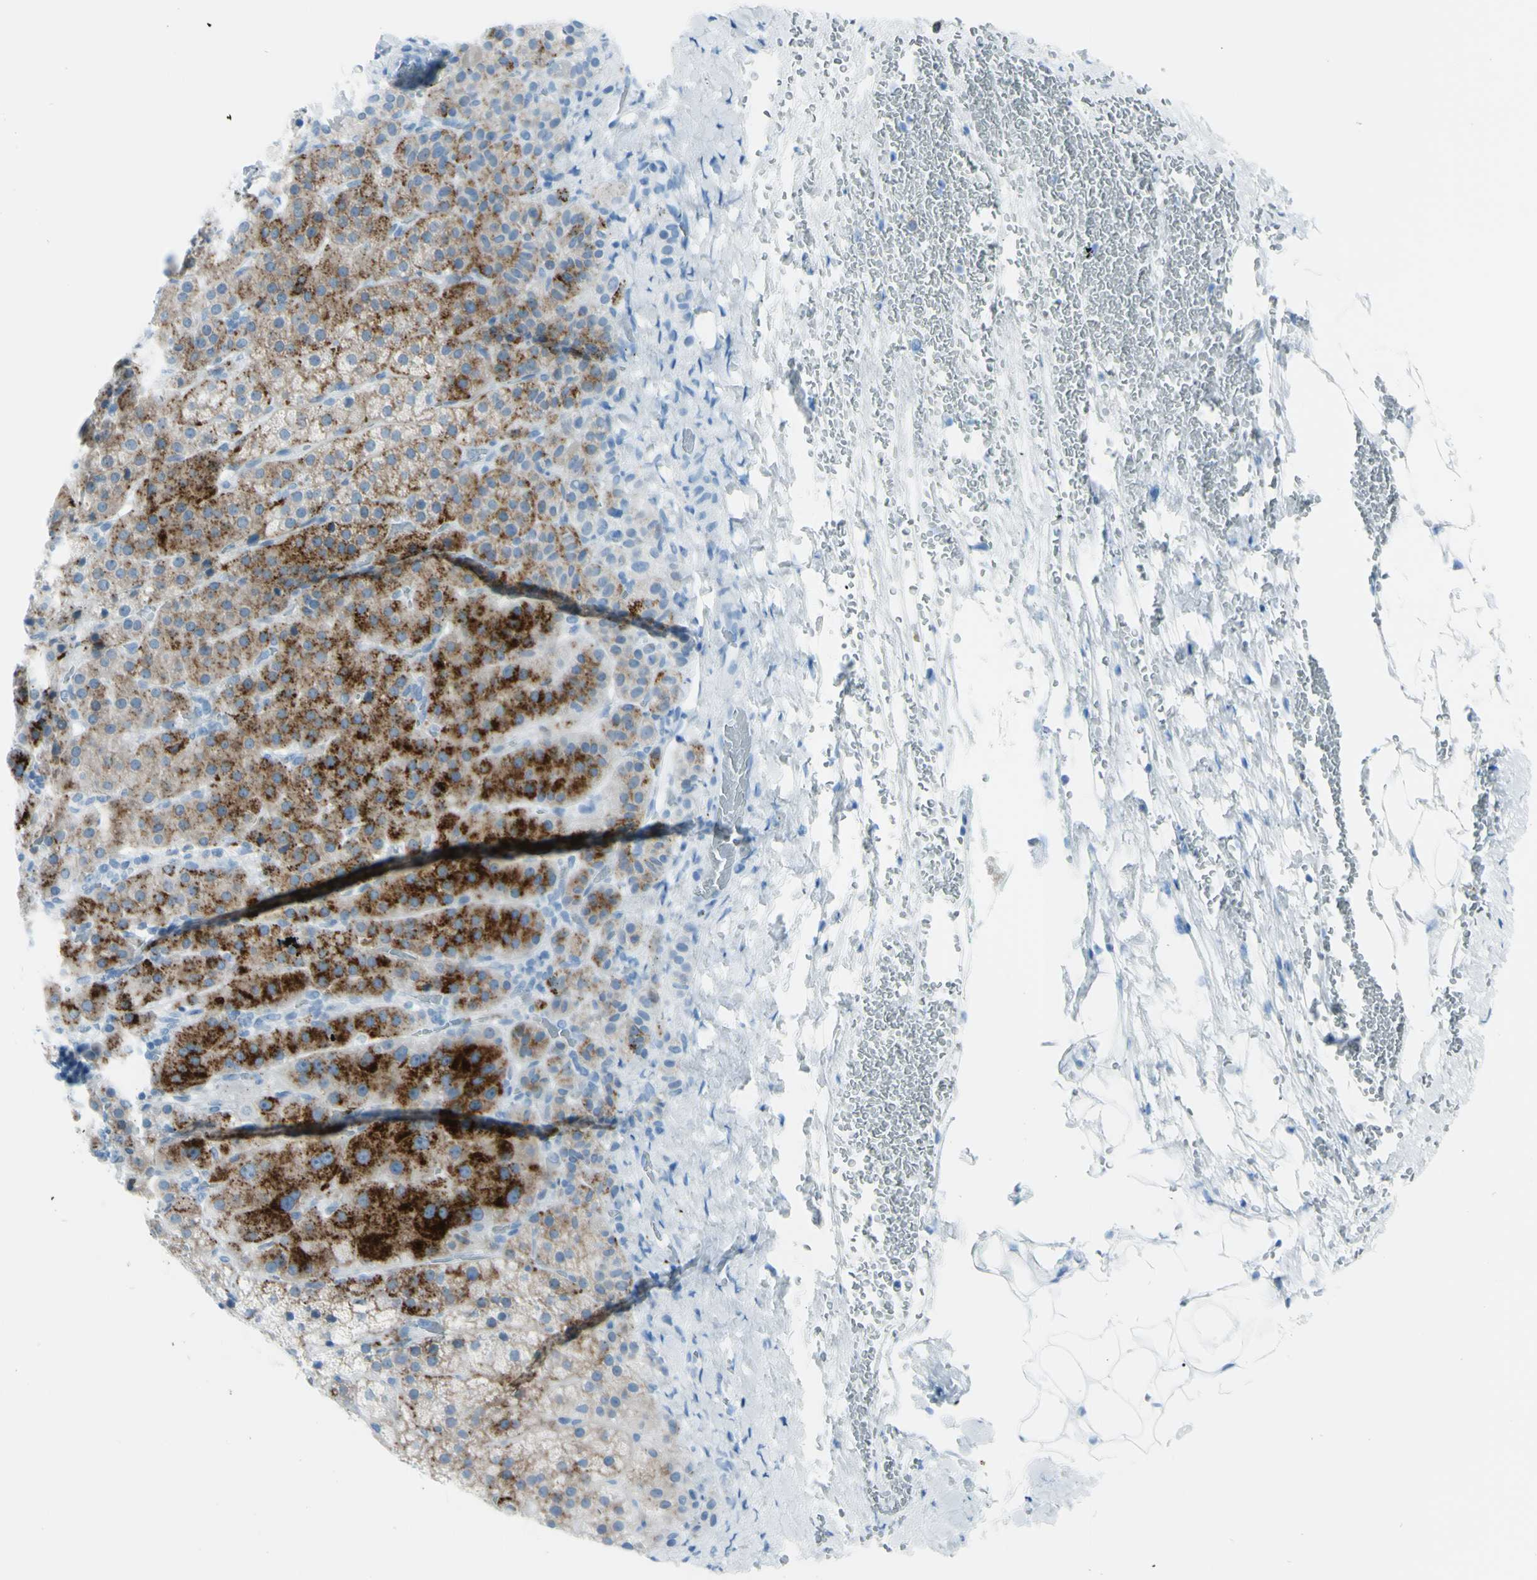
{"staining": {"intensity": "strong", "quantity": "<25%", "location": "cytoplasmic/membranous"}, "tissue": "adrenal gland", "cell_type": "Glandular cells", "image_type": "normal", "snomed": [{"axis": "morphology", "description": "Normal tissue, NOS"}, {"axis": "topography", "description": "Adrenal gland"}], "caption": "Immunohistochemical staining of normal human adrenal gland shows strong cytoplasmic/membranous protein staining in approximately <25% of glandular cells. (DAB IHC with brightfield microscopy, high magnification).", "gene": "AFP", "patient": {"sex": "female", "age": 57}}